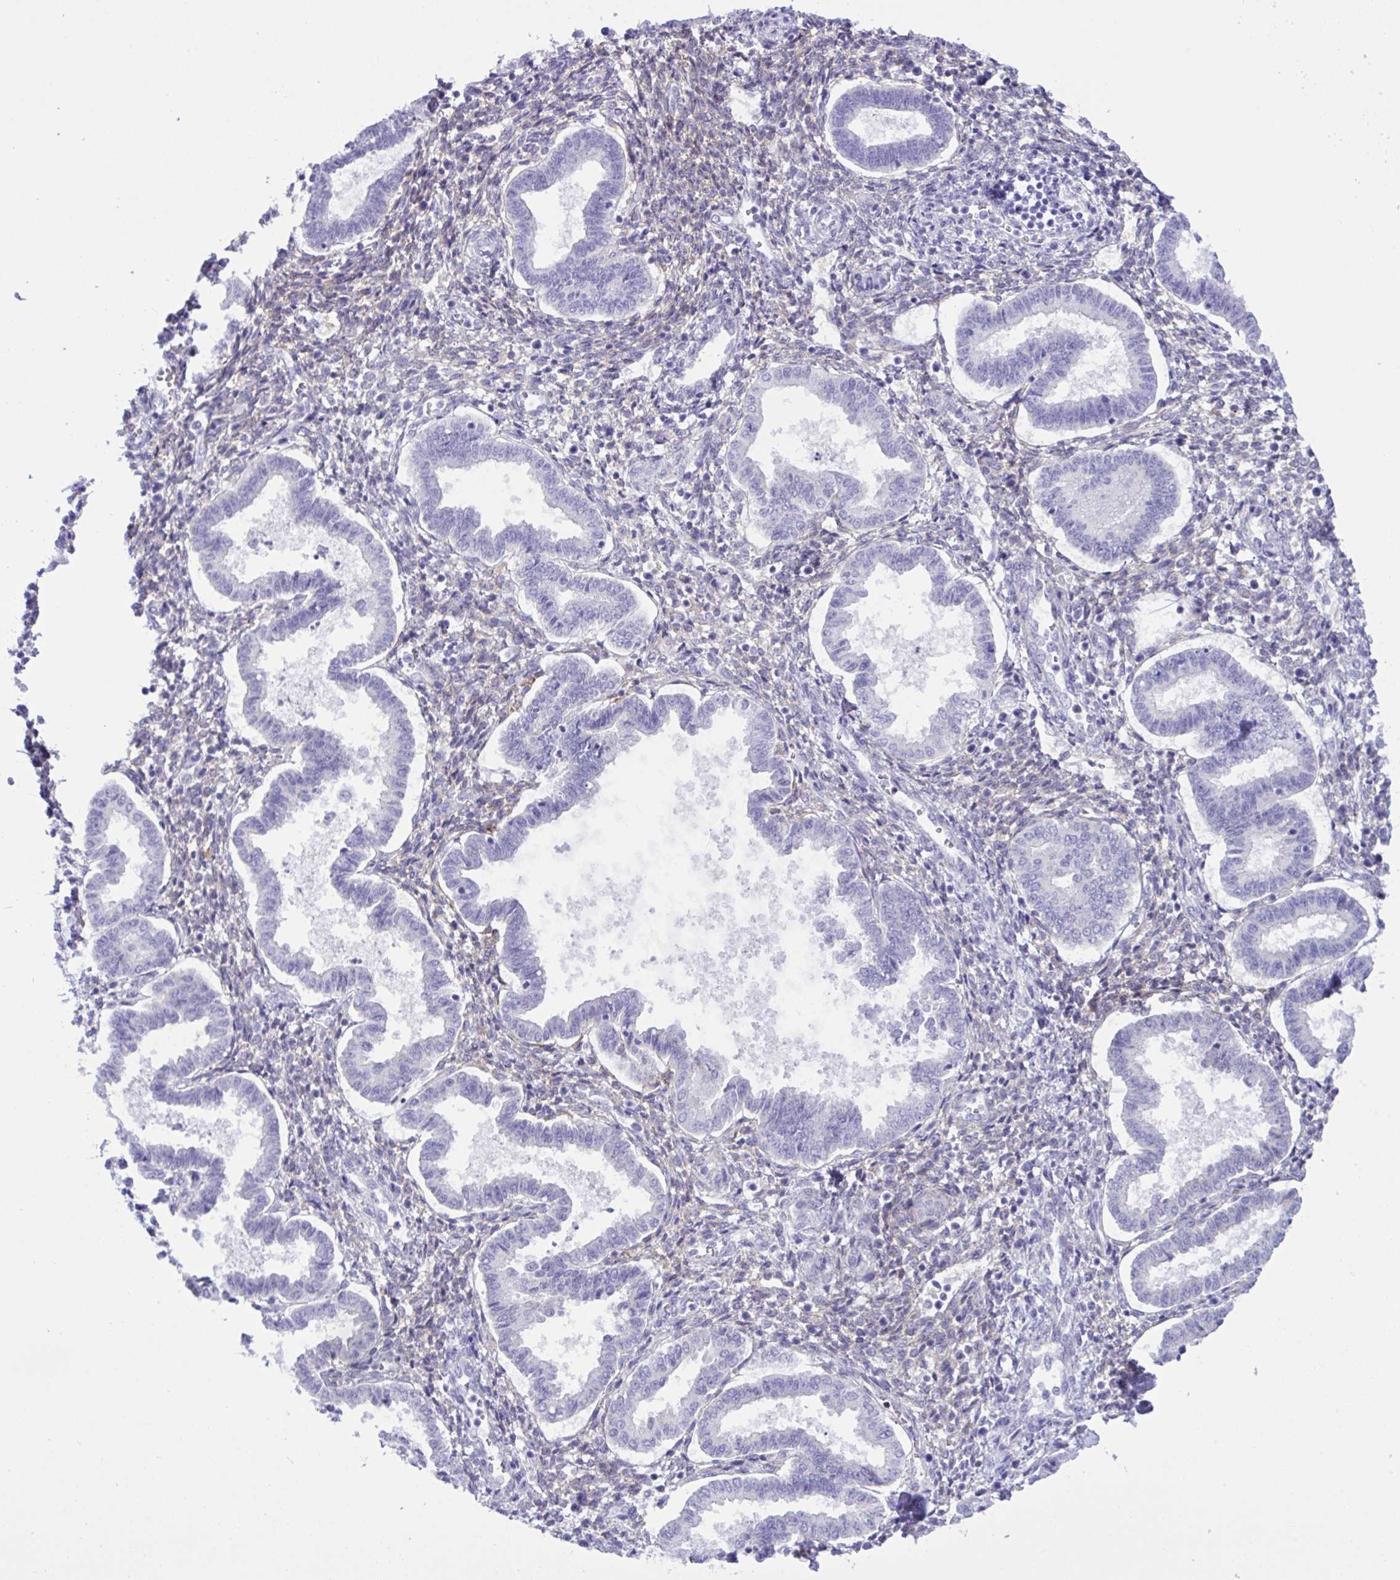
{"staining": {"intensity": "negative", "quantity": "none", "location": "none"}, "tissue": "endometrium", "cell_type": "Cells in endometrial stroma", "image_type": "normal", "snomed": [{"axis": "morphology", "description": "Normal tissue, NOS"}, {"axis": "topography", "description": "Endometrium"}], "caption": "The immunohistochemistry (IHC) image has no significant expression in cells in endometrial stroma of endometrium. (Stains: DAB (3,3'-diaminobenzidine) immunohistochemistry (IHC) with hematoxylin counter stain, Microscopy: brightfield microscopy at high magnification).", "gene": "SREBF1", "patient": {"sex": "female", "age": 24}}